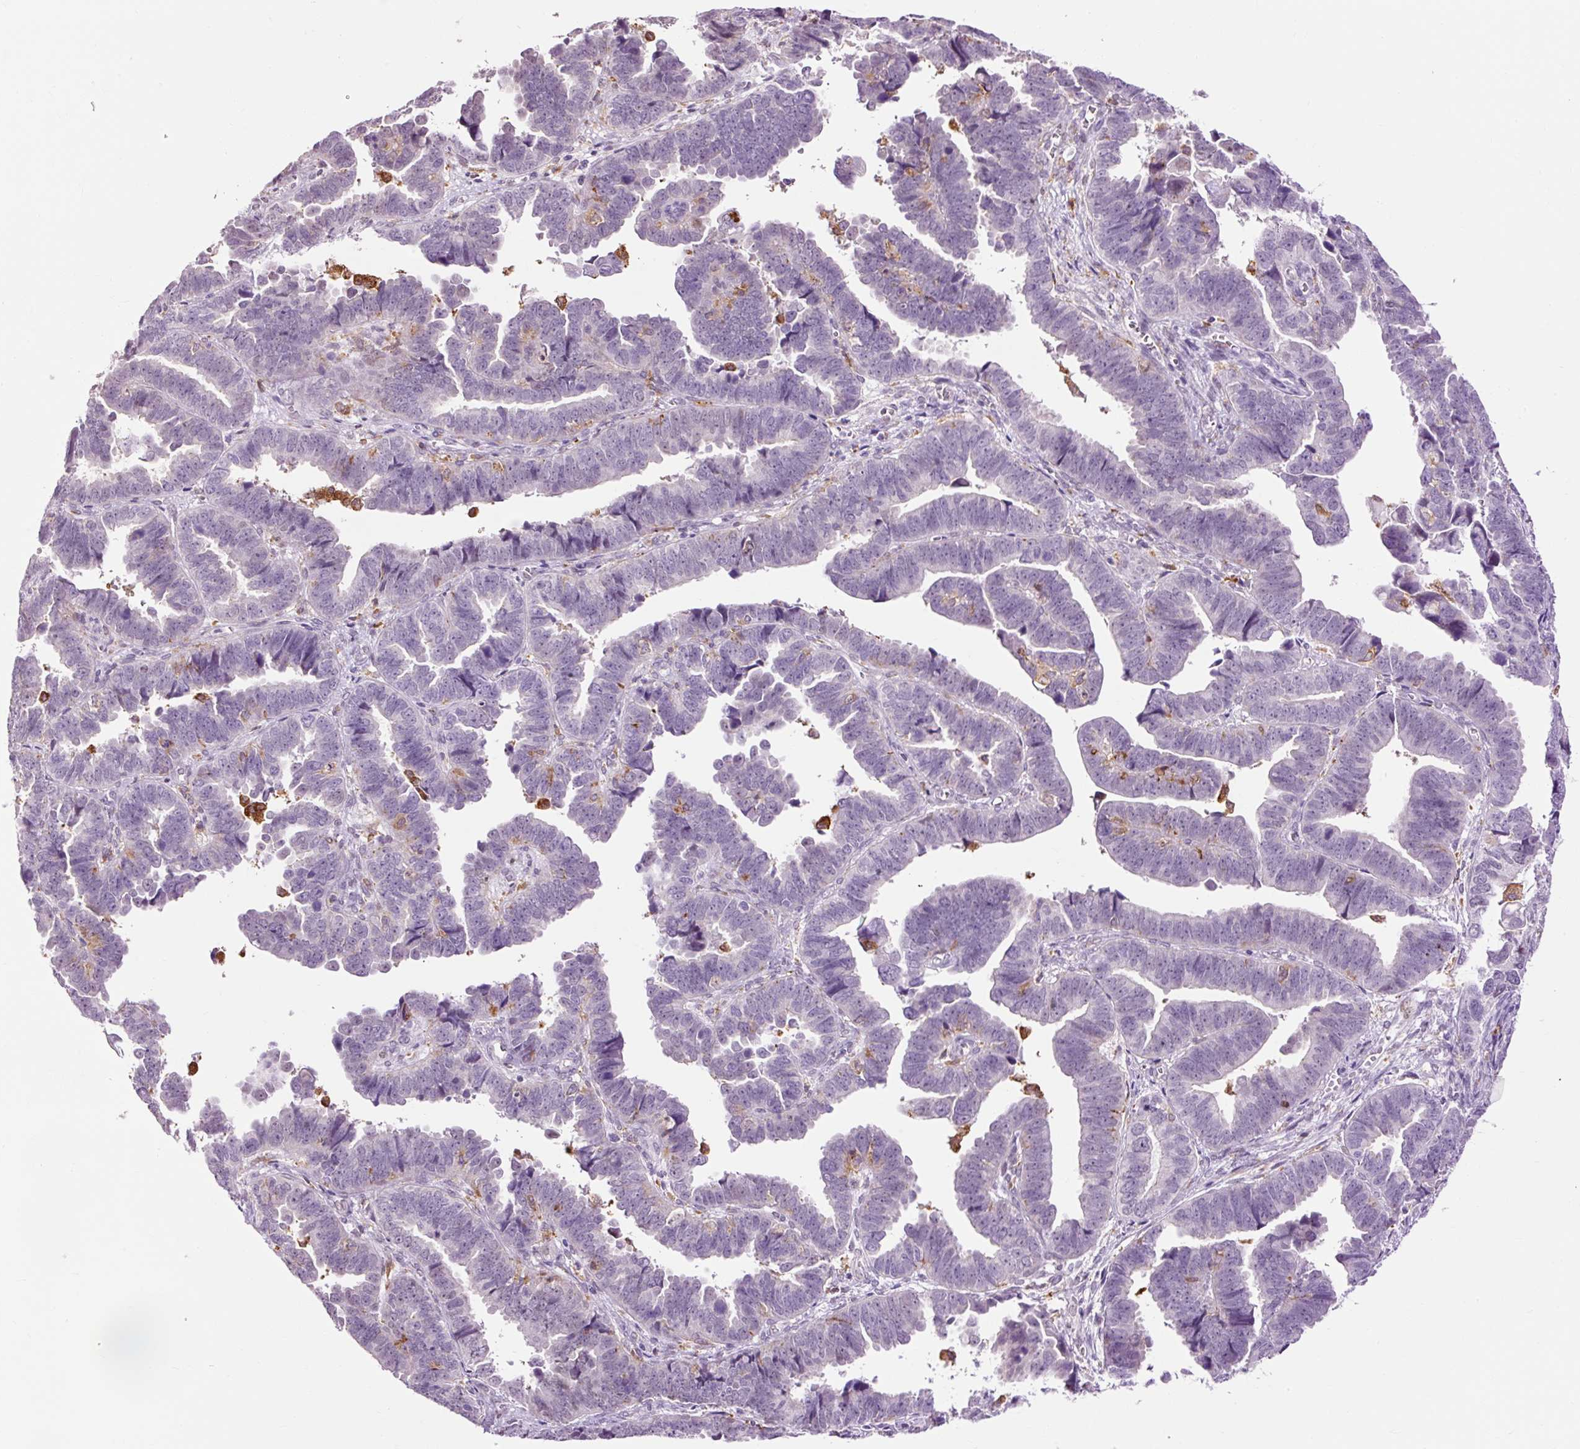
{"staining": {"intensity": "weak", "quantity": "<25%", "location": "cytoplasmic/membranous"}, "tissue": "endometrial cancer", "cell_type": "Tumor cells", "image_type": "cancer", "snomed": [{"axis": "morphology", "description": "Adenocarcinoma, NOS"}, {"axis": "topography", "description": "Endometrium"}], "caption": "Immunohistochemical staining of endometrial cancer exhibits no significant expression in tumor cells.", "gene": "LY86", "patient": {"sex": "female", "age": 75}}